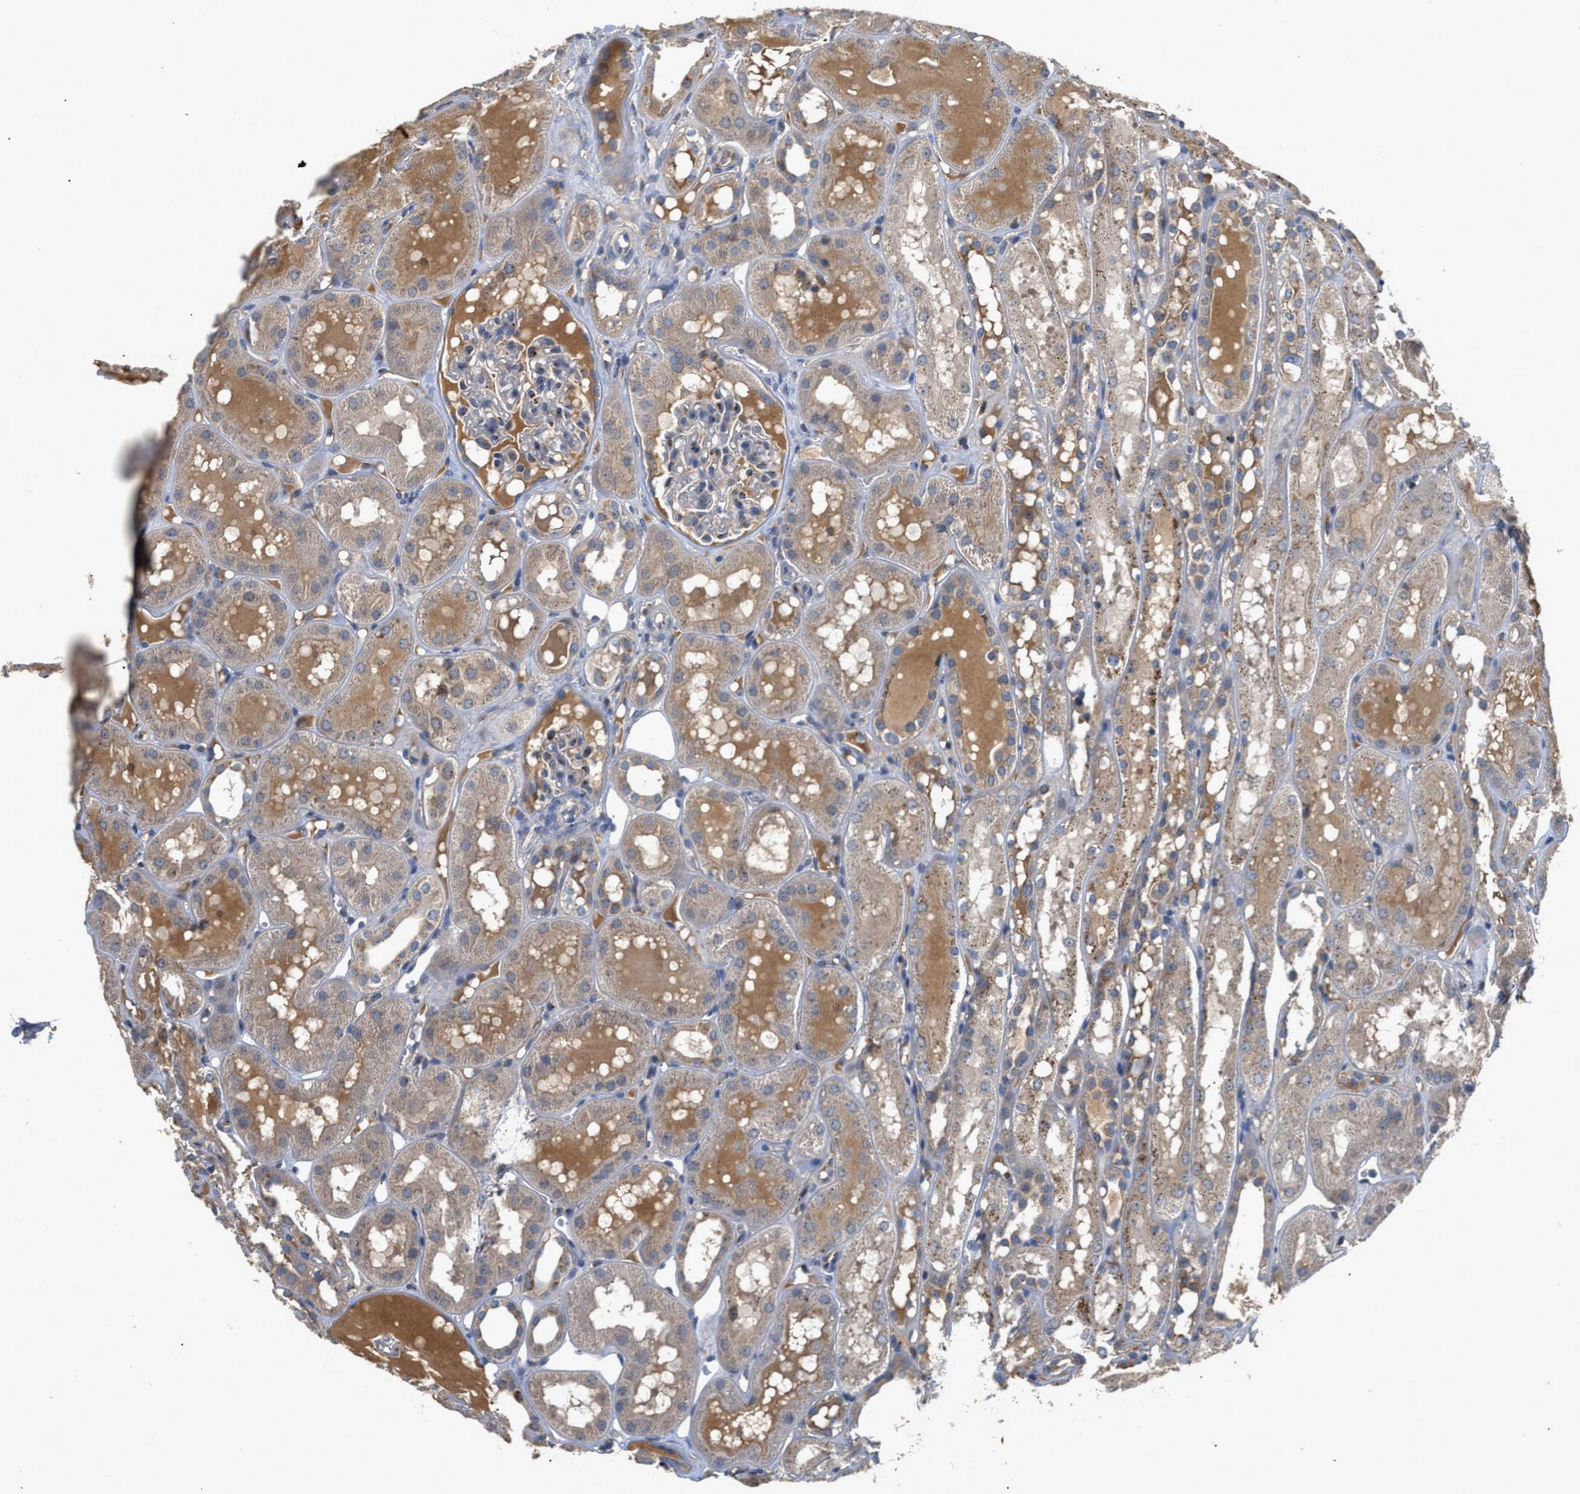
{"staining": {"intensity": "negative", "quantity": "none", "location": "none"}, "tissue": "kidney", "cell_type": "Cells in glomeruli", "image_type": "normal", "snomed": [{"axis": "morphology", "description": "Normal tissue, NOS"}, {"axis": "topography", "description": "Kidney"}, {"axis": "topography", "description": "Urinary bladder"}], "caption": "The immunohistochemistry photomicrograph has no significant staining in cells in glomeruli of kidney.", "gene": "SIK2", "patient": {"sex": "male", "age": 16}}